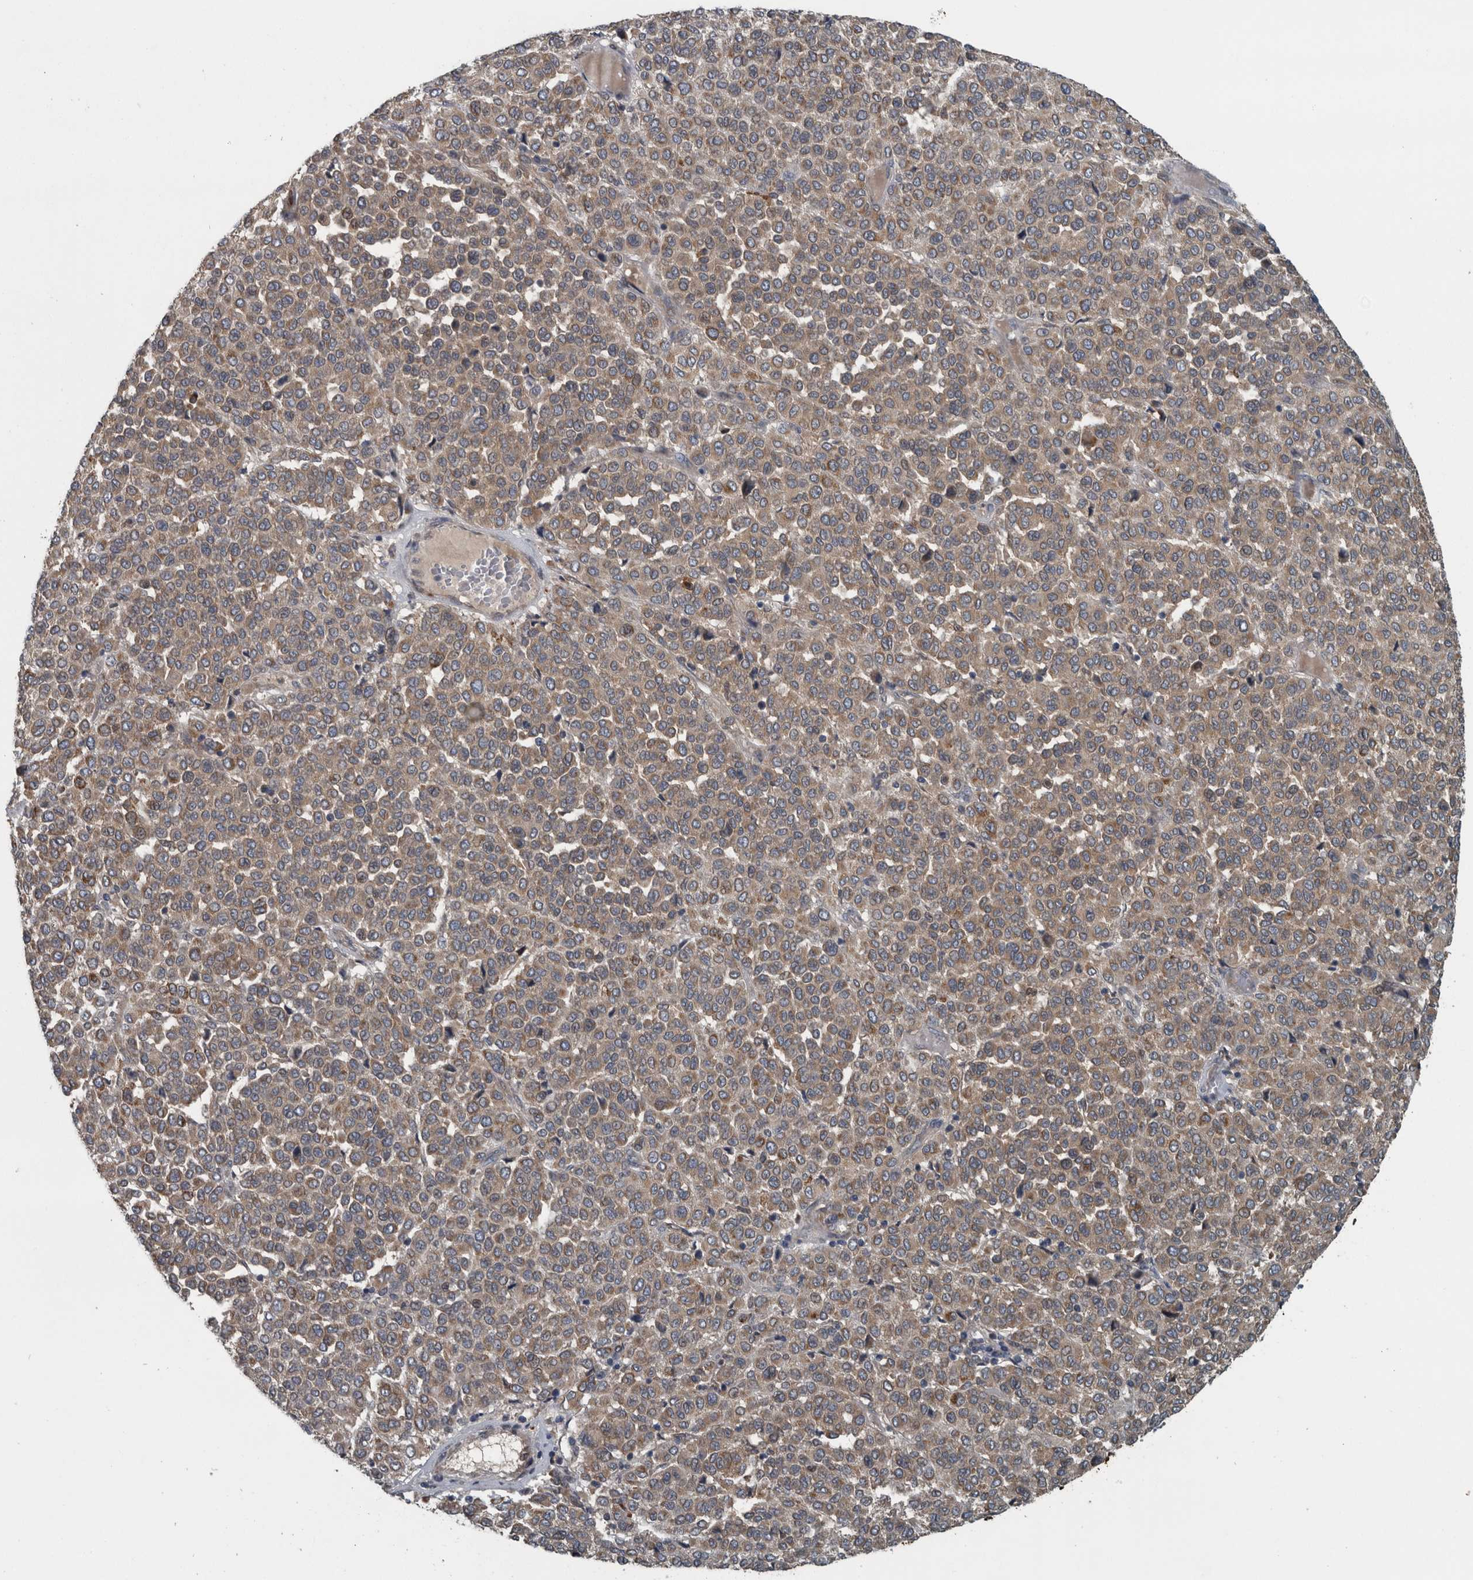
{"staining": {"intensity": "moderate", "quantity": ">75%", "location": "cytoplasmic/membranous"}, "tissue": "melanoma", "cell_type": "Tumor cells", "image_type": "cancer", "snomed": [{"axis": "morphology", "description": "Malignant melanoma, Metastatic site"}, {"axis": "topography", "description": "Pancreas"}], "caption": "Moderate cytoplasmic/membranous protein staining is identified in approximately >75% of tumor cells in melanoma.", "gene": "EXOC8", "patient": {"sex": "female", "age": 30}}